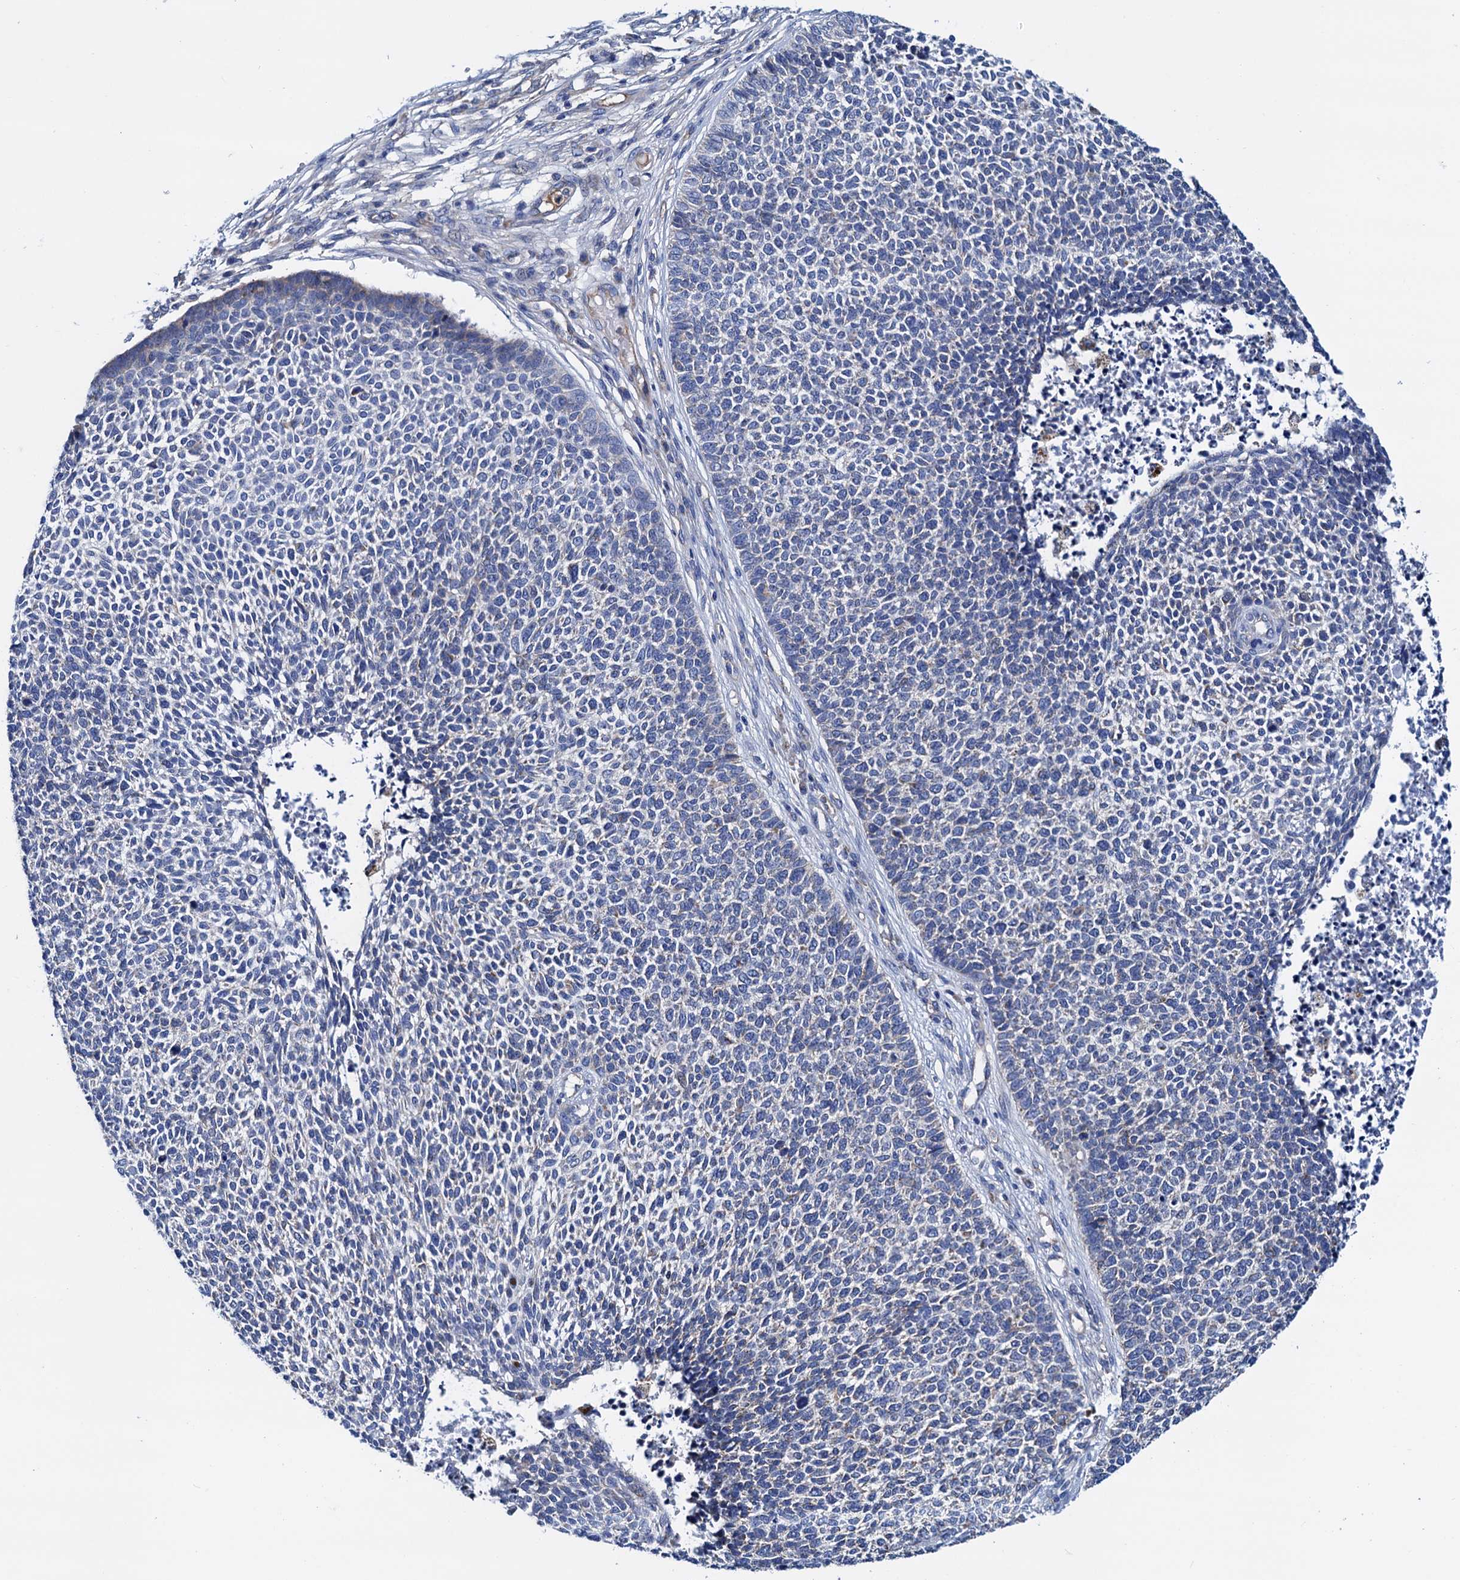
{"staining": {"intensity": "negative", "quantity": "none", "location": "none"}, "tissue": "skin cancer", "cell_type": "Tumor cells", "image_type": "cancer", "snomed": [{"axis": "morphology", "description": "Basal cell carcinoma"}, {"axis": "topography", "description": "Skin"}], "caption": "Tumor cells show no significant protein expression in skin cancer (basal cell carcinoma).", "gene": "RASSF9", "patient": {"sex": "female", "age": 84}}